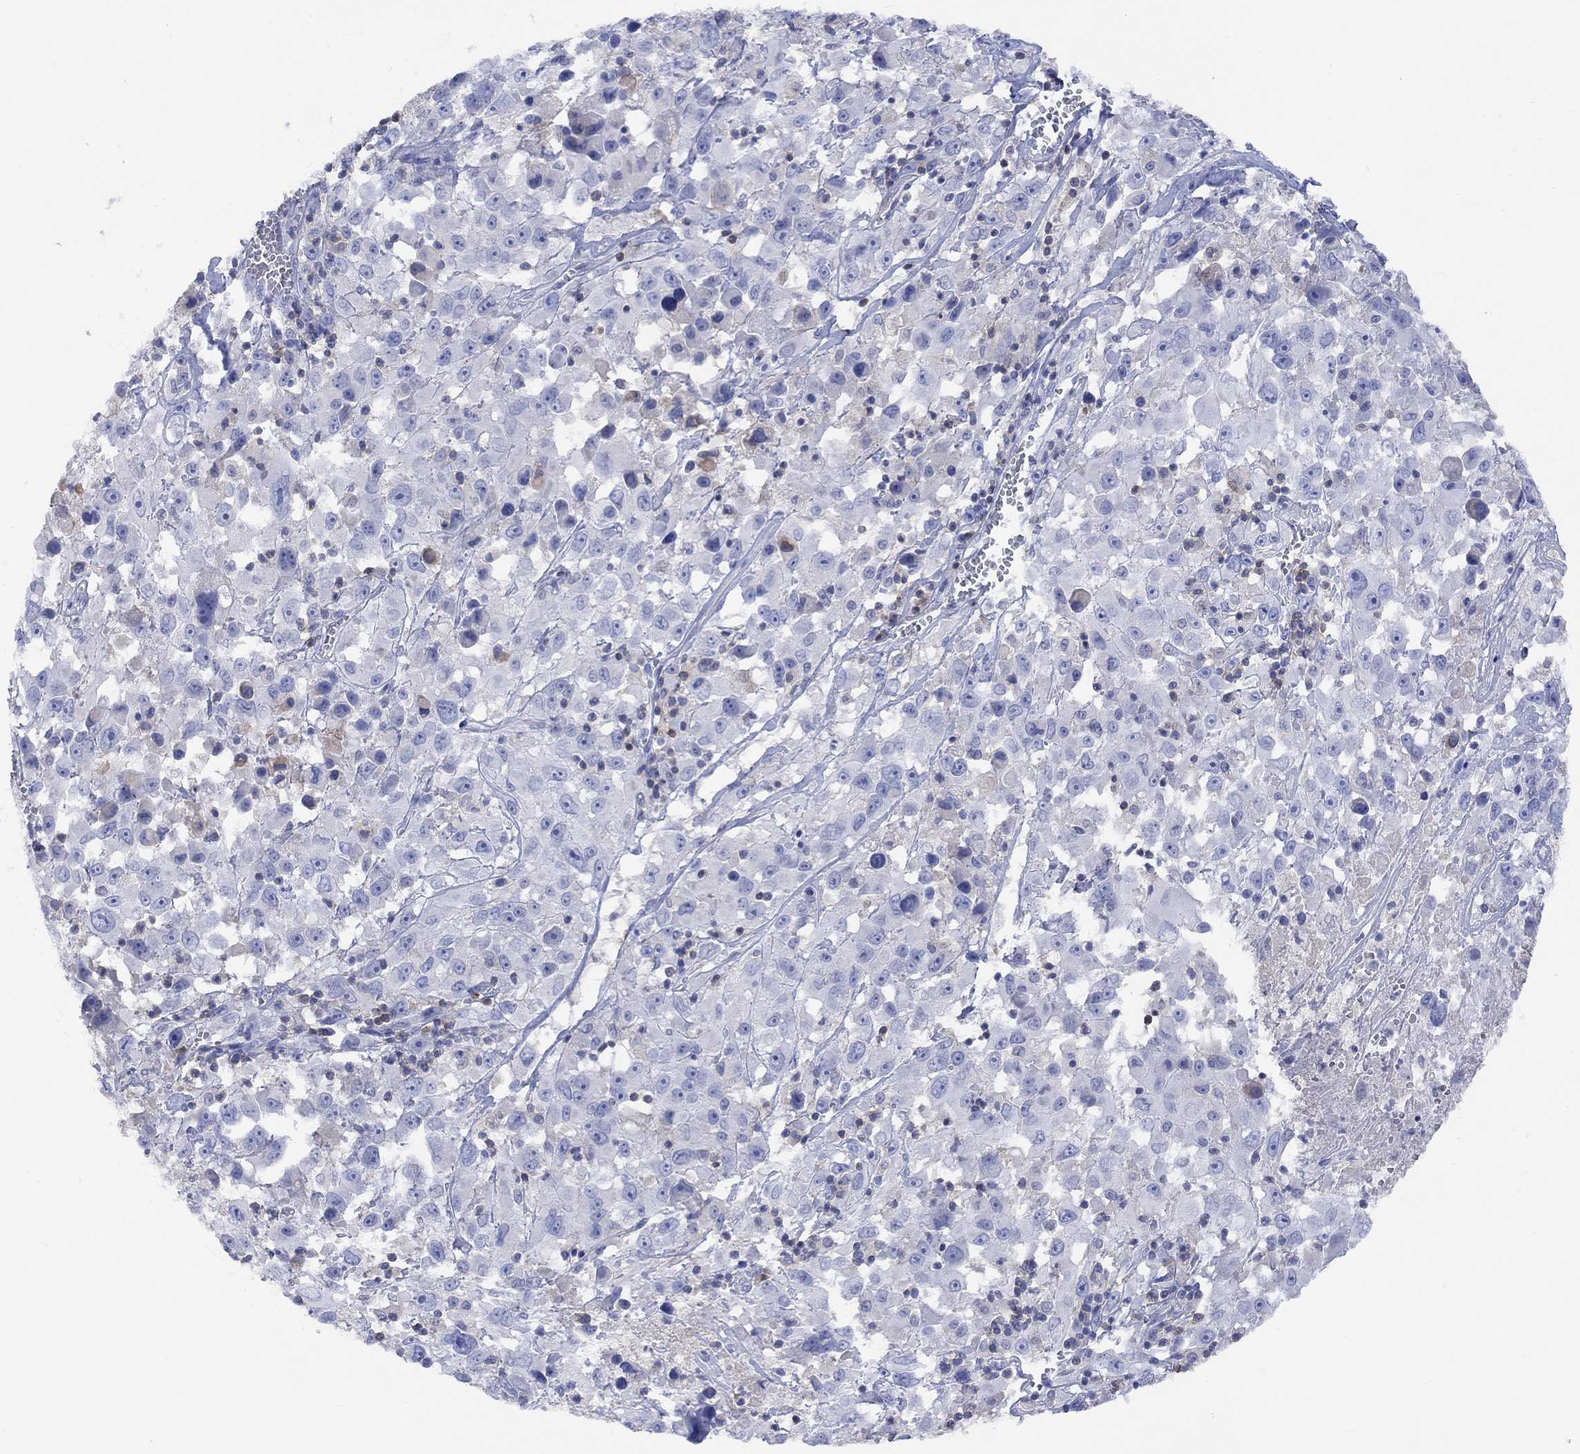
{"staining": {"intensity": "negative", "quantity": "none", "location": "none"}, "tissue": "melanoma", "cell_type": "Tumor cells", "image_type": "cancer", "snomed": [{"axis": "morphology", "description": "Malignant melanoma, Metastatic site"}, {"axis": "topography", "description": "Lymph node"}], "caption": "The micrograph exhibits no staining of tumor cells in malignant melanoma (metastatic site). (Stains: DAB (3,3'-diaminobenzidine) immunohistochemistry with hematoxylin counter stain, Microscopy: brightfield microscopy at high magnification).", "gene": "GCM1", "patient": {"sex": "male", "age": 50}}